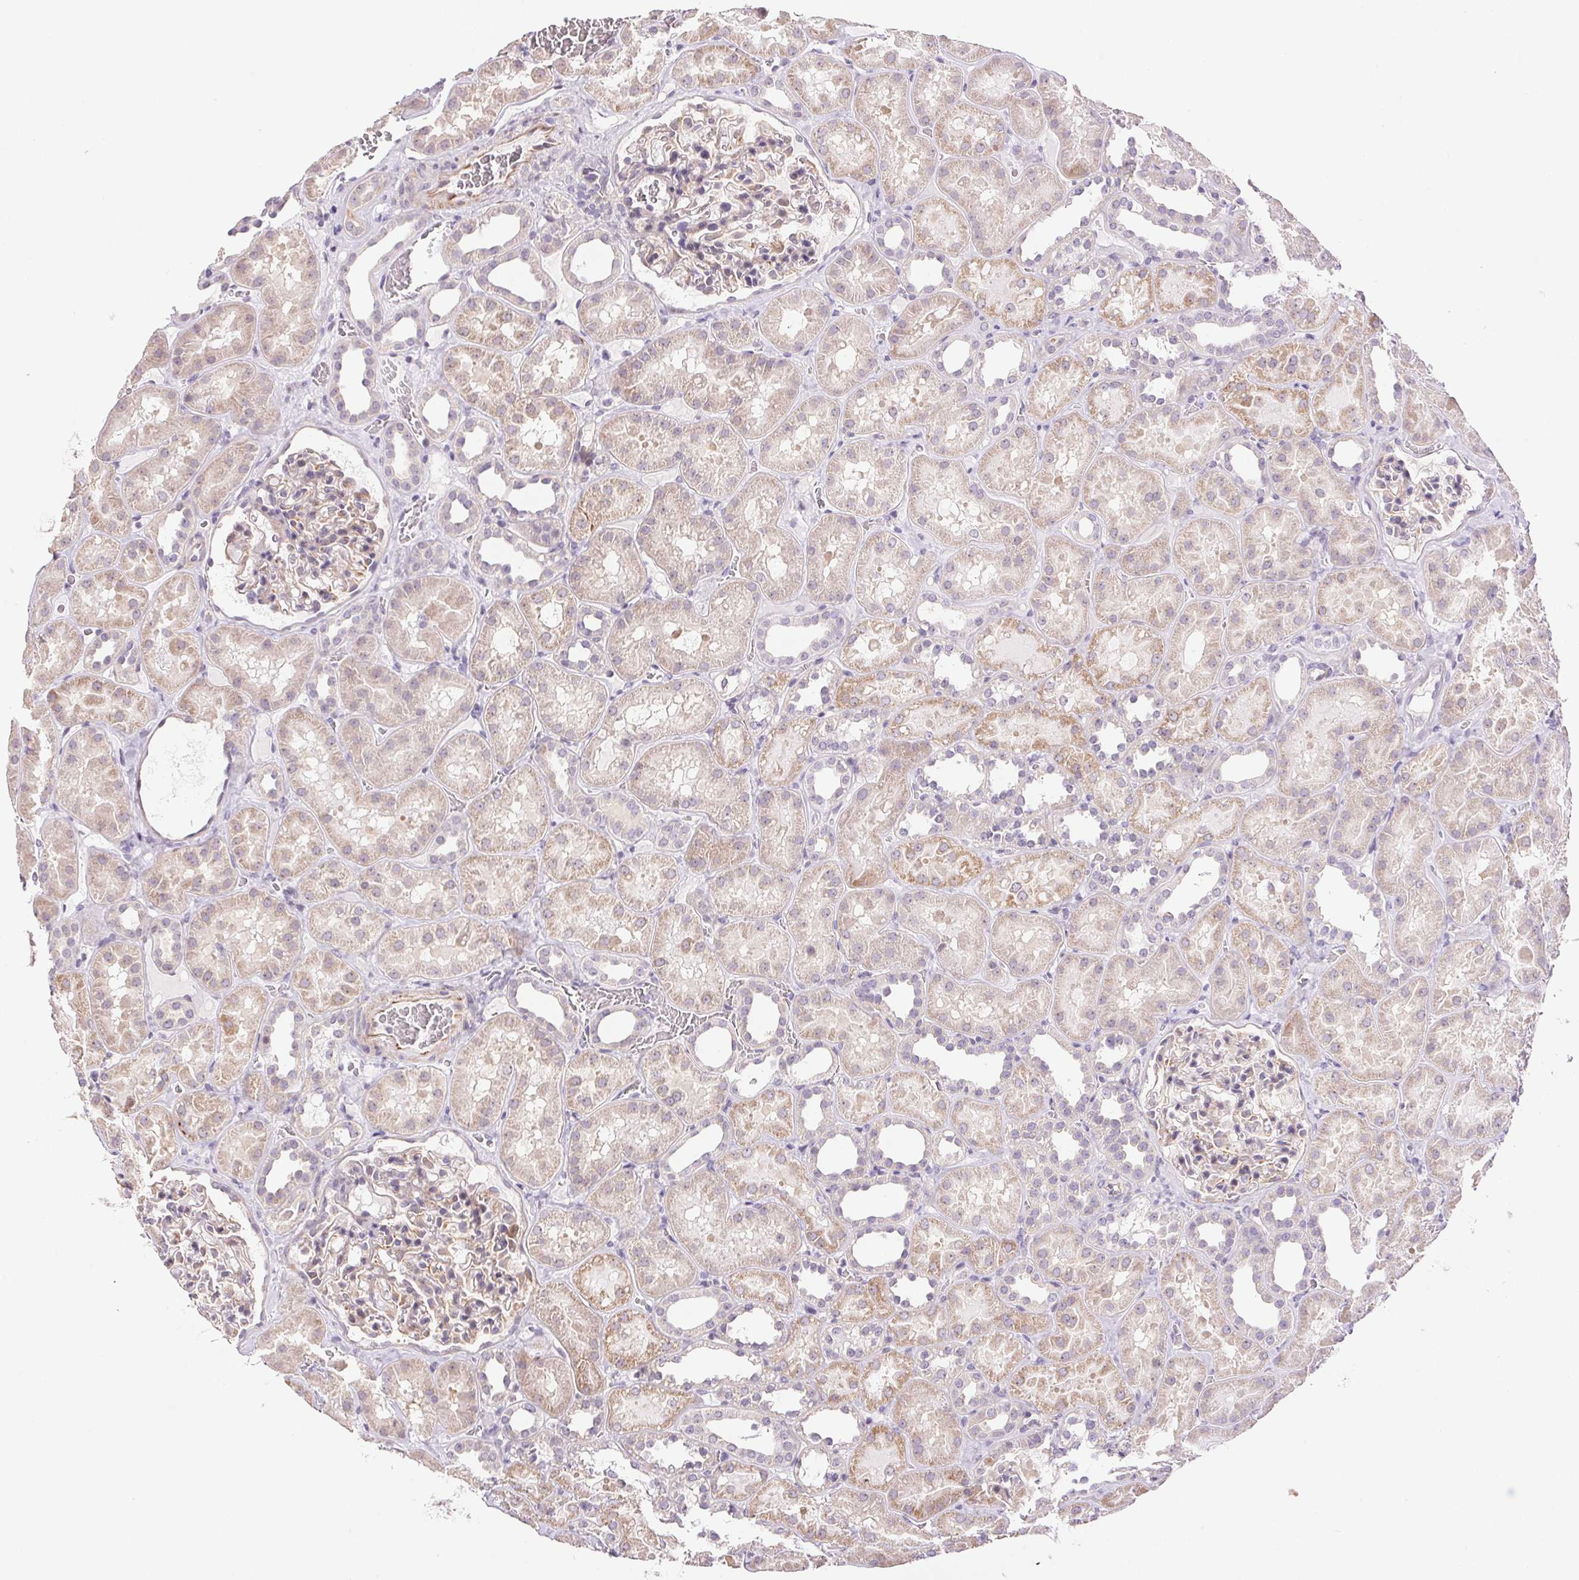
{"staining": {"intensity": "negative", "quantity": "none", "location": "none"}, "tissue": "kidney", "cell_type": "Cells in glomeruli", "image_type": "normal", "snomed": [{"axis": "morphology", "description": "Normal tissue, NOS"}, {"axis": "topography", "description": "Kidney"}], "caption": "Immunohistochemistry (IHC) of benign kidney demonstrates no positivity in cells in glomeruli. Brightfield microscopy of immunohistochemistry (IHC) stained with DAB (3,3'-diaminobenzidine) (brown) and hematoxylin (blue), captured at high magnification.", "gene": "GYG2", "patient": {"sex": "female", "age": 41}}